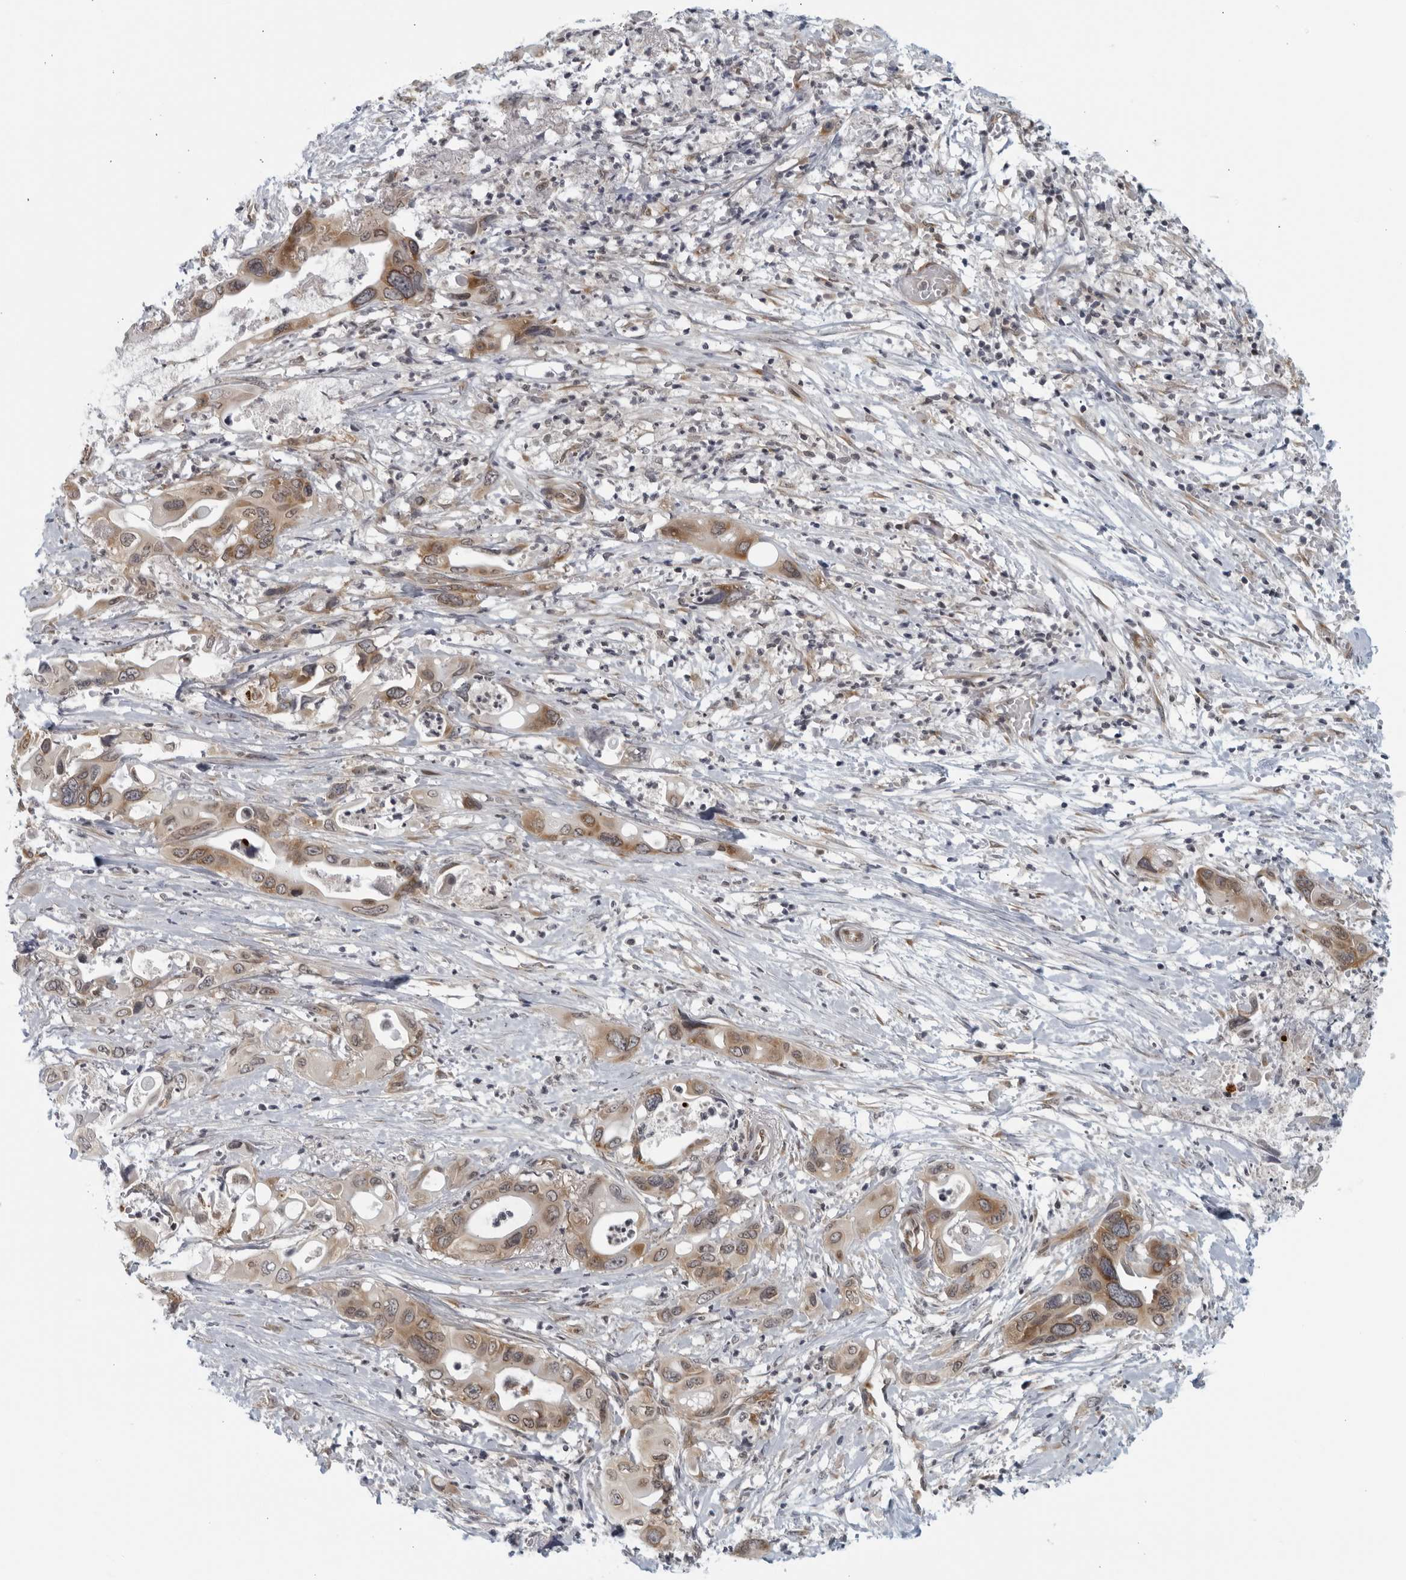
{"staining": {"intensity": "moderate", "quantity": ">75%", "location": "cytoplasmic/membranous"}, "tissue": "pancreatic cancer", "cell_type": "Tumor cells", "image_type": "cancer", "snomed": [{"axis": "morphology", "description": "Adenocarcinoma, NOS"}, {"axis": "topography", "description": "Pancreas"}], "caption": "Pancreatic cancer stained for a protein demonstrates moderate cytoplasmic/membranous positivity in tumor cells. (Brightfield microscopy of DAB IHC at high magnification).", "gene": "RC3H1", "patient": {"sex": "male", "age": 66}}